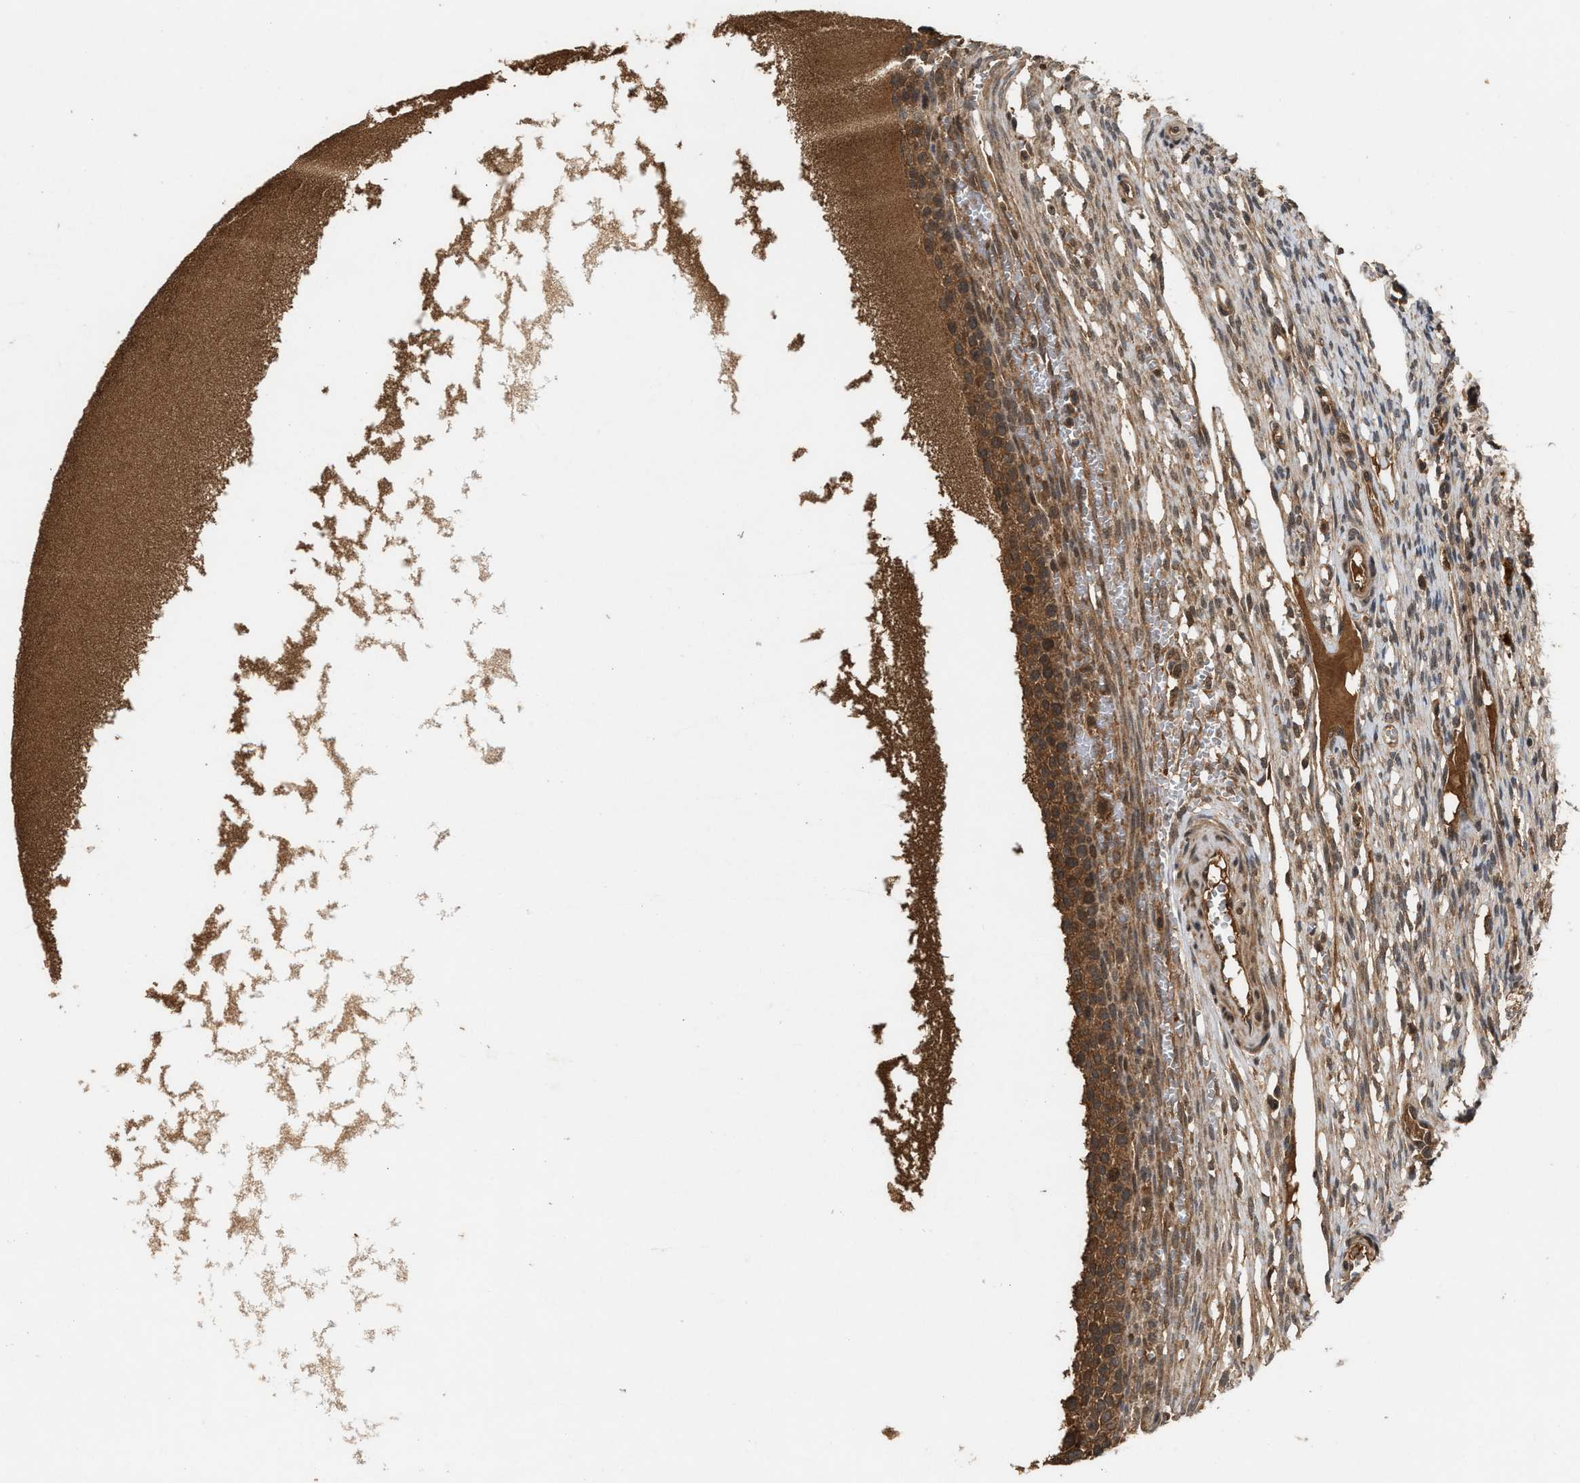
{"staining": {"intensity": "moderate", "quantity": ">75%", "location": "cytoplasmic/membranous"}, "tissue": "ovary", "cell_type": "Follicle cells", "image_type": "normal", "snomed": [{"axis": "morphology", "description": "Normal tissue, NOS"}, {"axis": "topography", "description": "Ovary"}], "caption": "Ovary stained for a protein (brown) exhibits moderate cytoplasmic/membranous positive positivity in approximately >75% of follicle cells.", "gene": "RUSC2", "patient": {"sex": "female", "age": 33}}